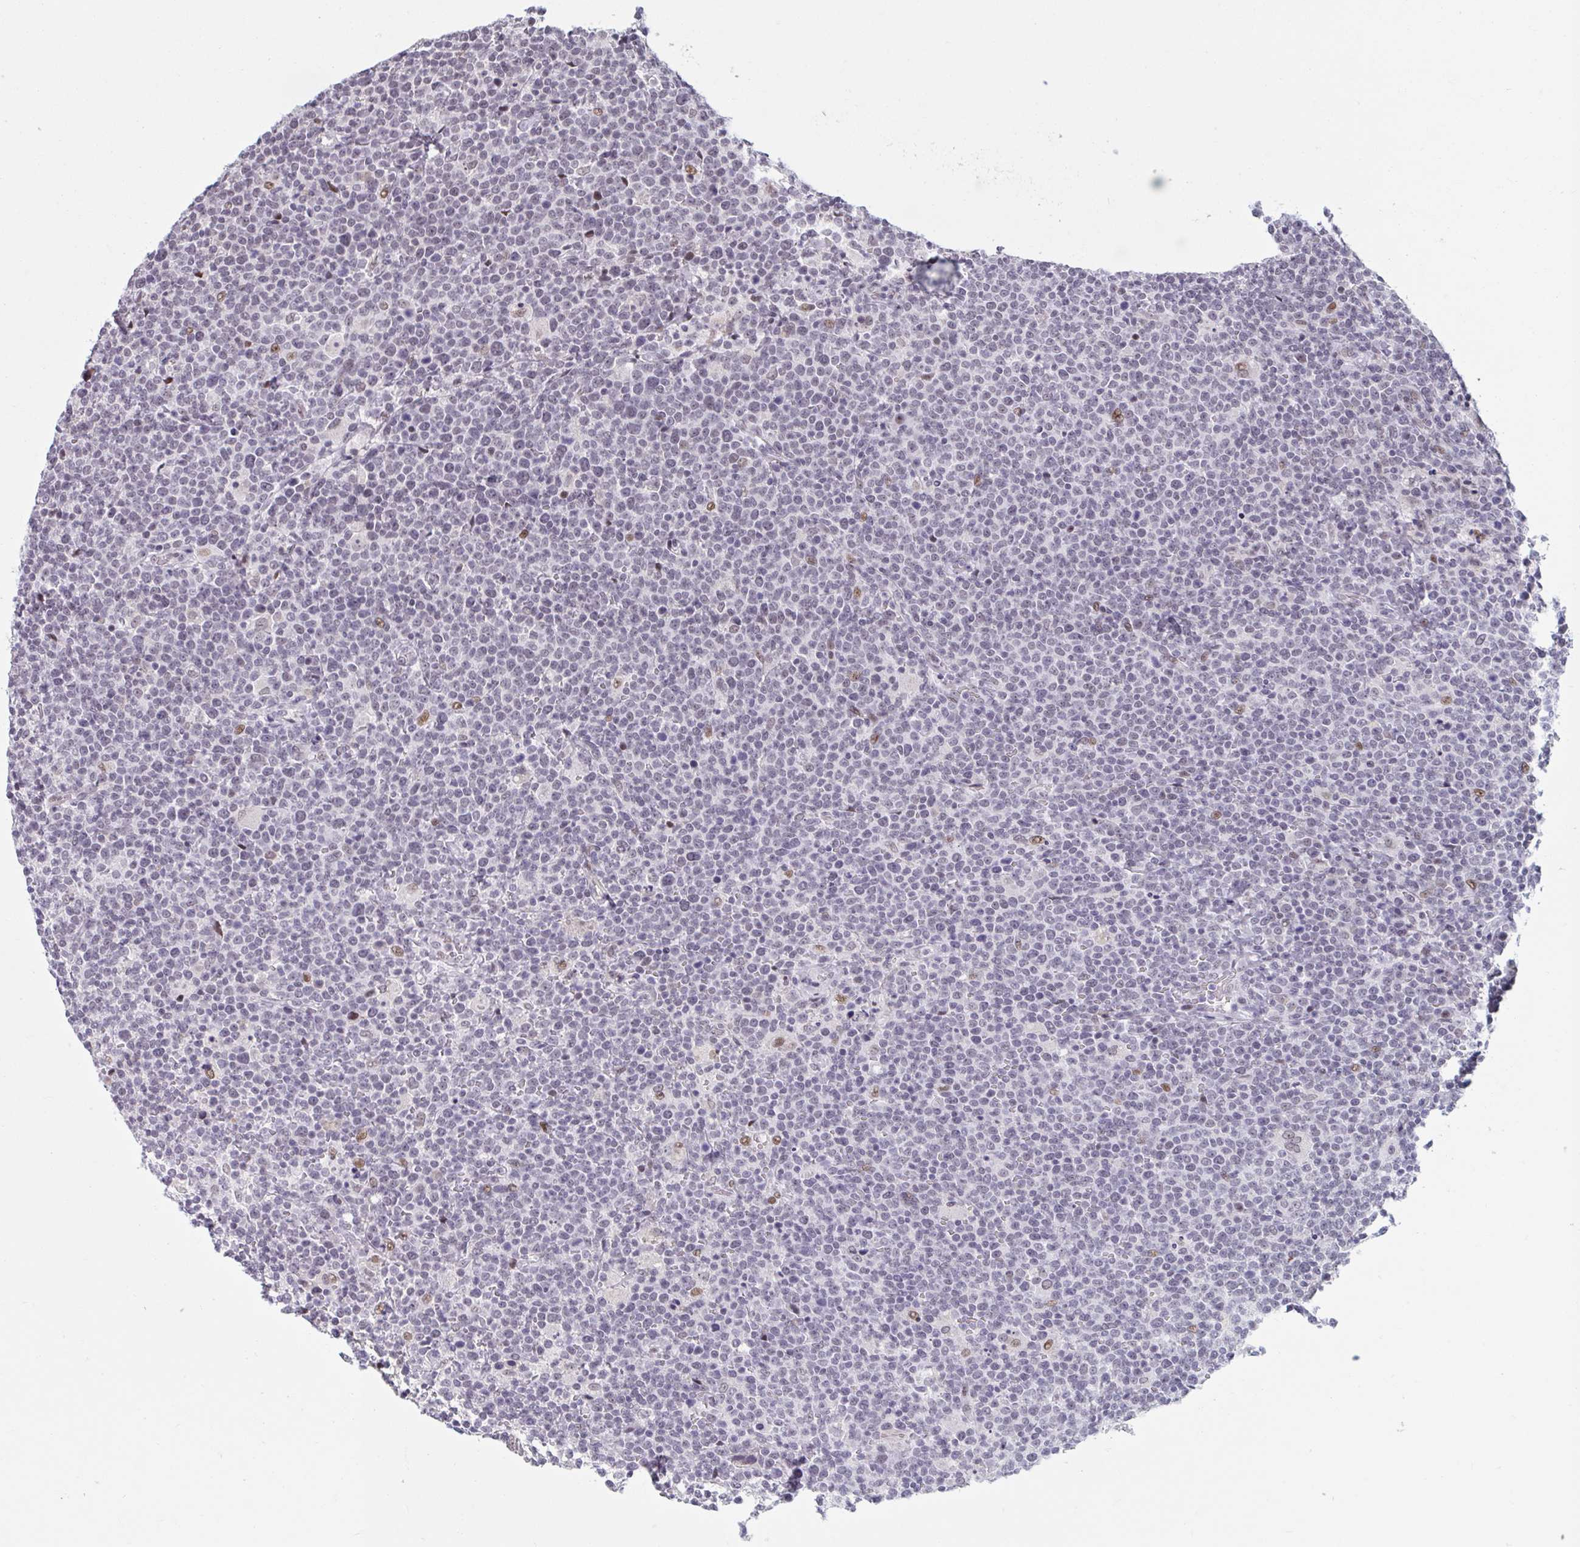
{"staining": {"intensity": "negative", "quantity": "none", "location": "none"}, "tissue": "lymphoma", "cell_type": "Tumor cells", "image_type": "cancer", "snomed": [{"axis": "morphology", "description": "Malignant lymphoma, non-Hodgkin's type, High grade"}, {"axis": "topography", "description": "Lymph node"}], "caption": "DAB (3,3'-diaminobenzidine) immunohistochemical staining of lymphoma reveals no significant staining in tumor cells.", "gene": "HSD17B6", "patient": {"sex": "male", "age": 61}}